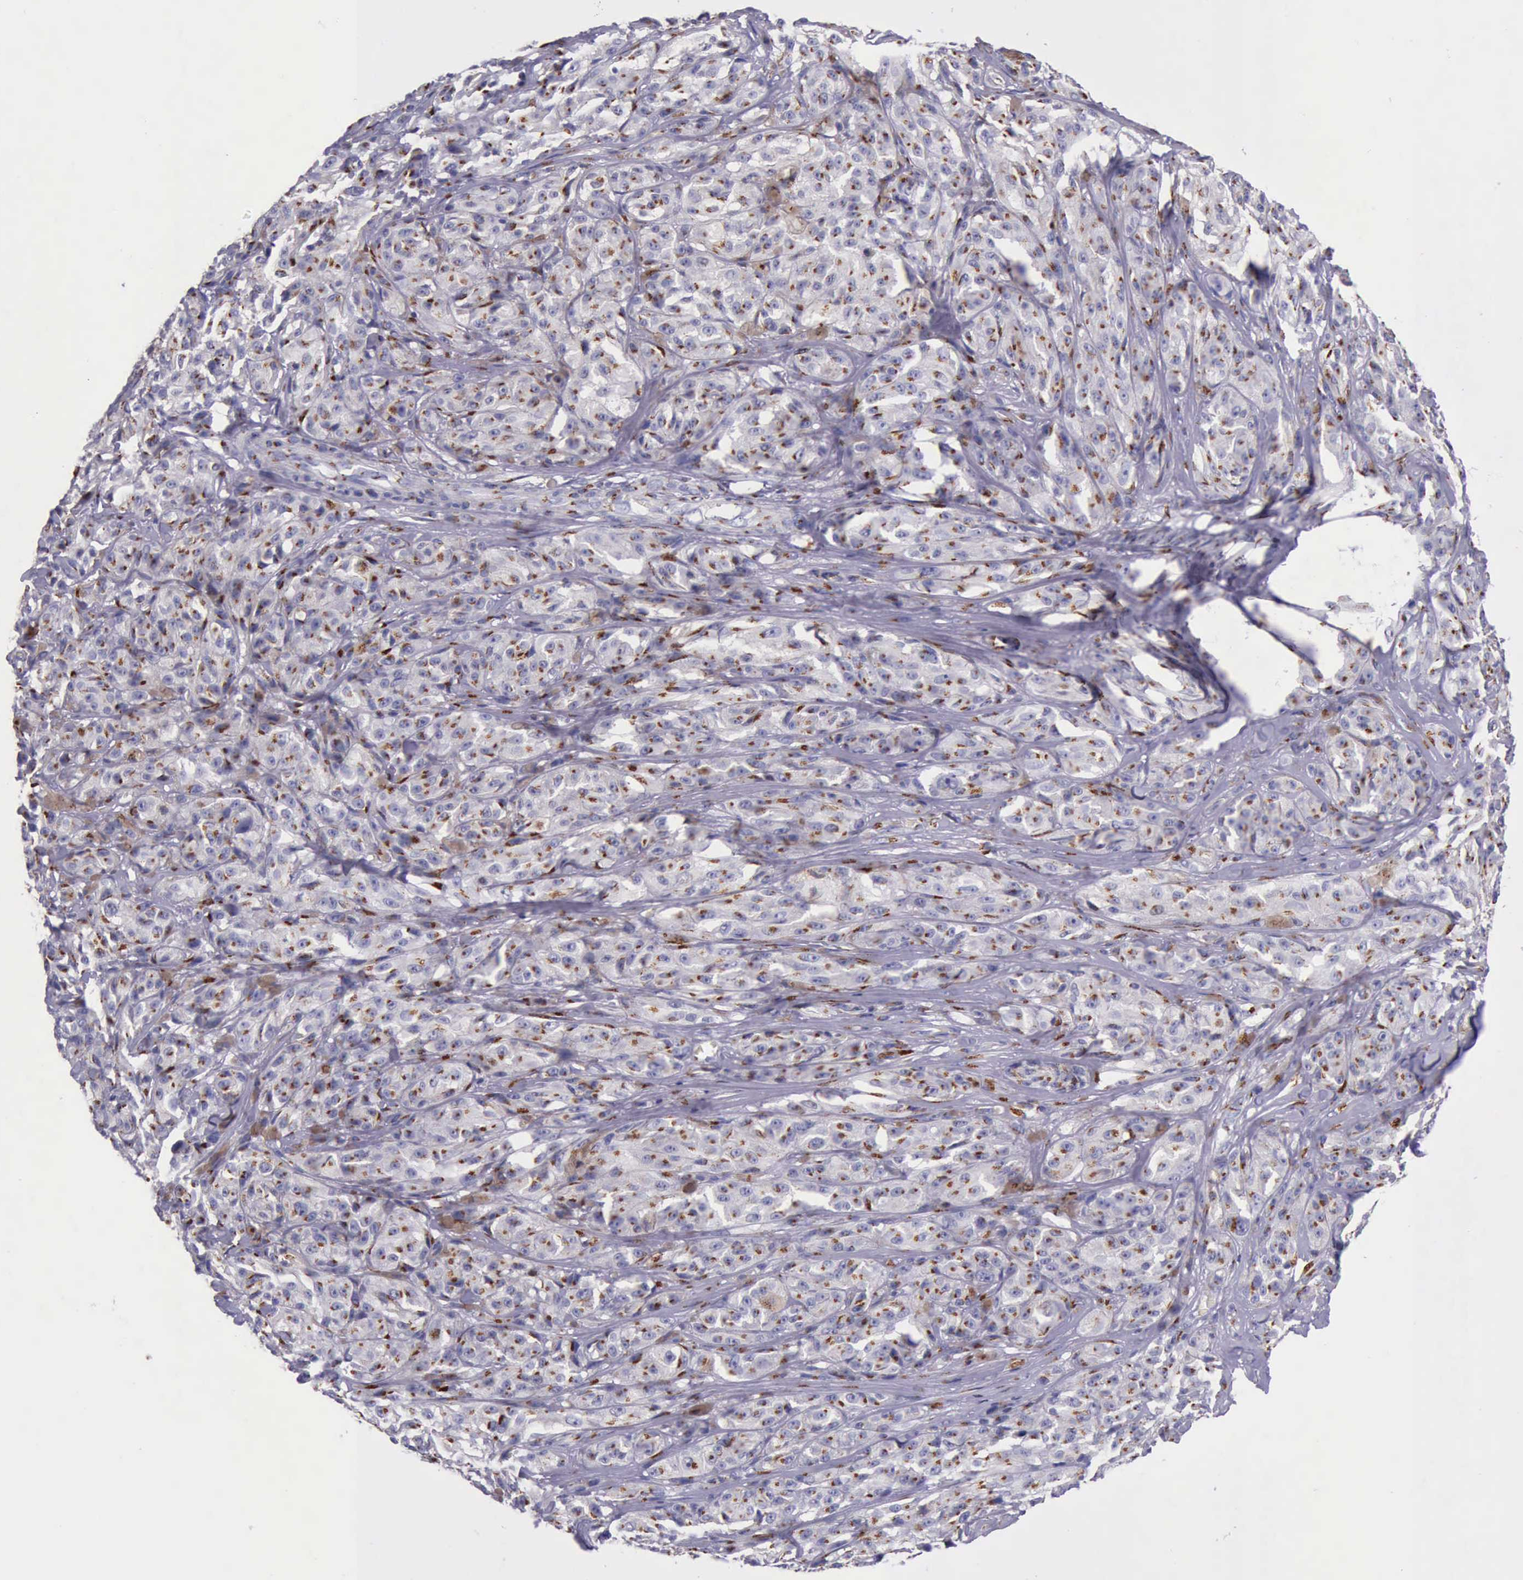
{"staining": {"intensity": "strong", "quantity": ">75%", "location": "cytoplasmic/membranous"}, "tissue": "melanoma", "cell_type": "Tumor cells", "image_type": "cancer", "snomed": [{"axis": "morphology", "description": "Malignant melanoma, NOS"}, {"axis": "topography", "description": "Skin"}], "caption": "Melanoma stained with DAB (3,3'-diaminobenzidine) IHC shows high levels of strong cytoplasmic/membranous positivity in approximately >75% of tumor cells.", "gene": "GOLGA5", "patient": {"sex": "male", "age": 56}}